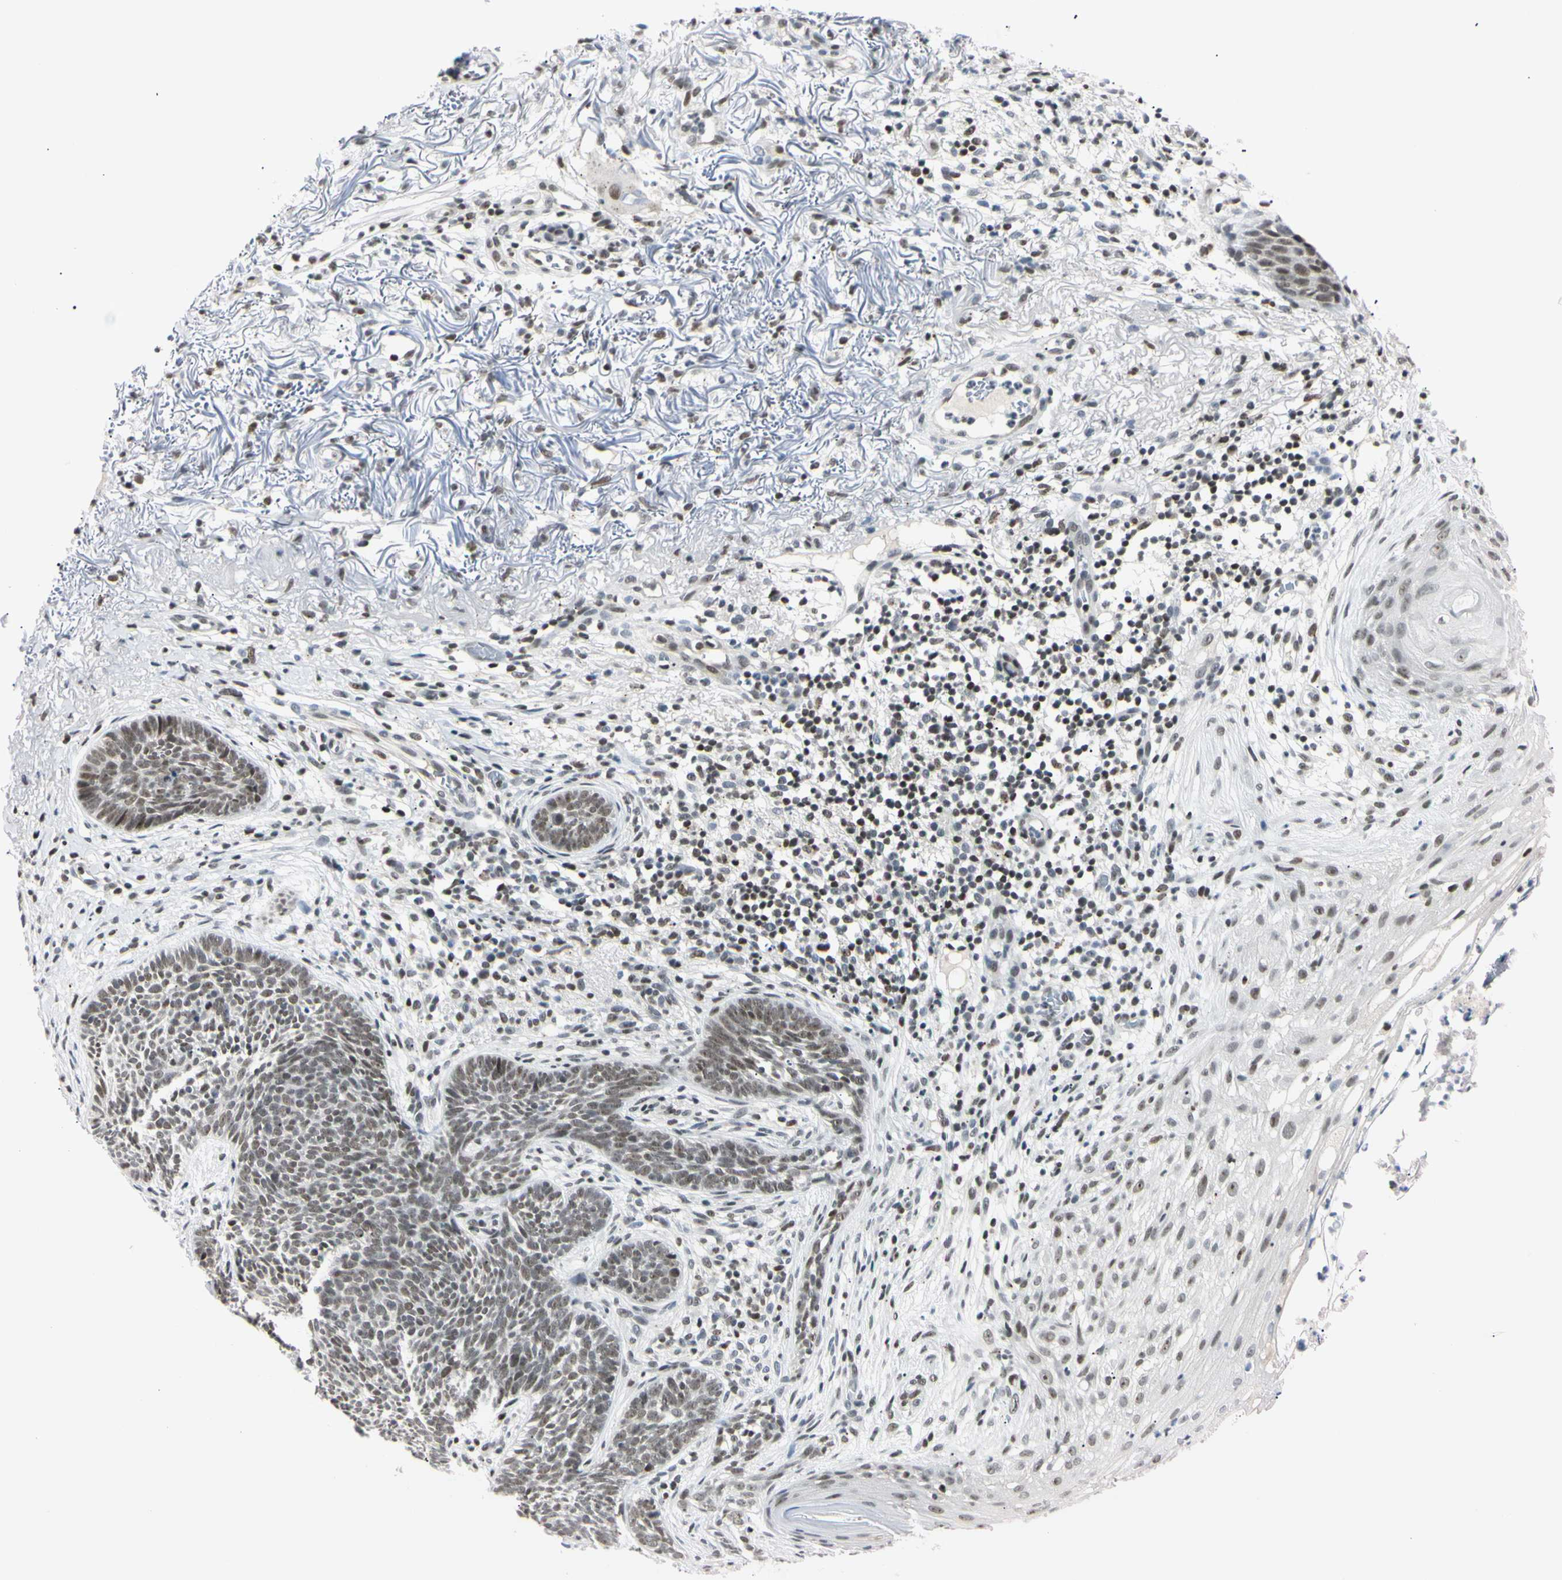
{"staining": {"intensity": "weak", "quantity": ">75%", "location": "nuclear"}, "tissue": "skin cancer", "cell_type": "Tumor cells", "image_type": "cancer", "snomed": [{"axis": "morphology", "description": "Basal cell carcinoma"}, {"axis": "topography", "description": "Skin"}], "caption": "Basal cell carcinoma (skin) stained for a protein demonstrates weak nuclear positivity in tumor cells.", "gene": "C1orf174", "patient": {"sex": "female", "age": 70}}